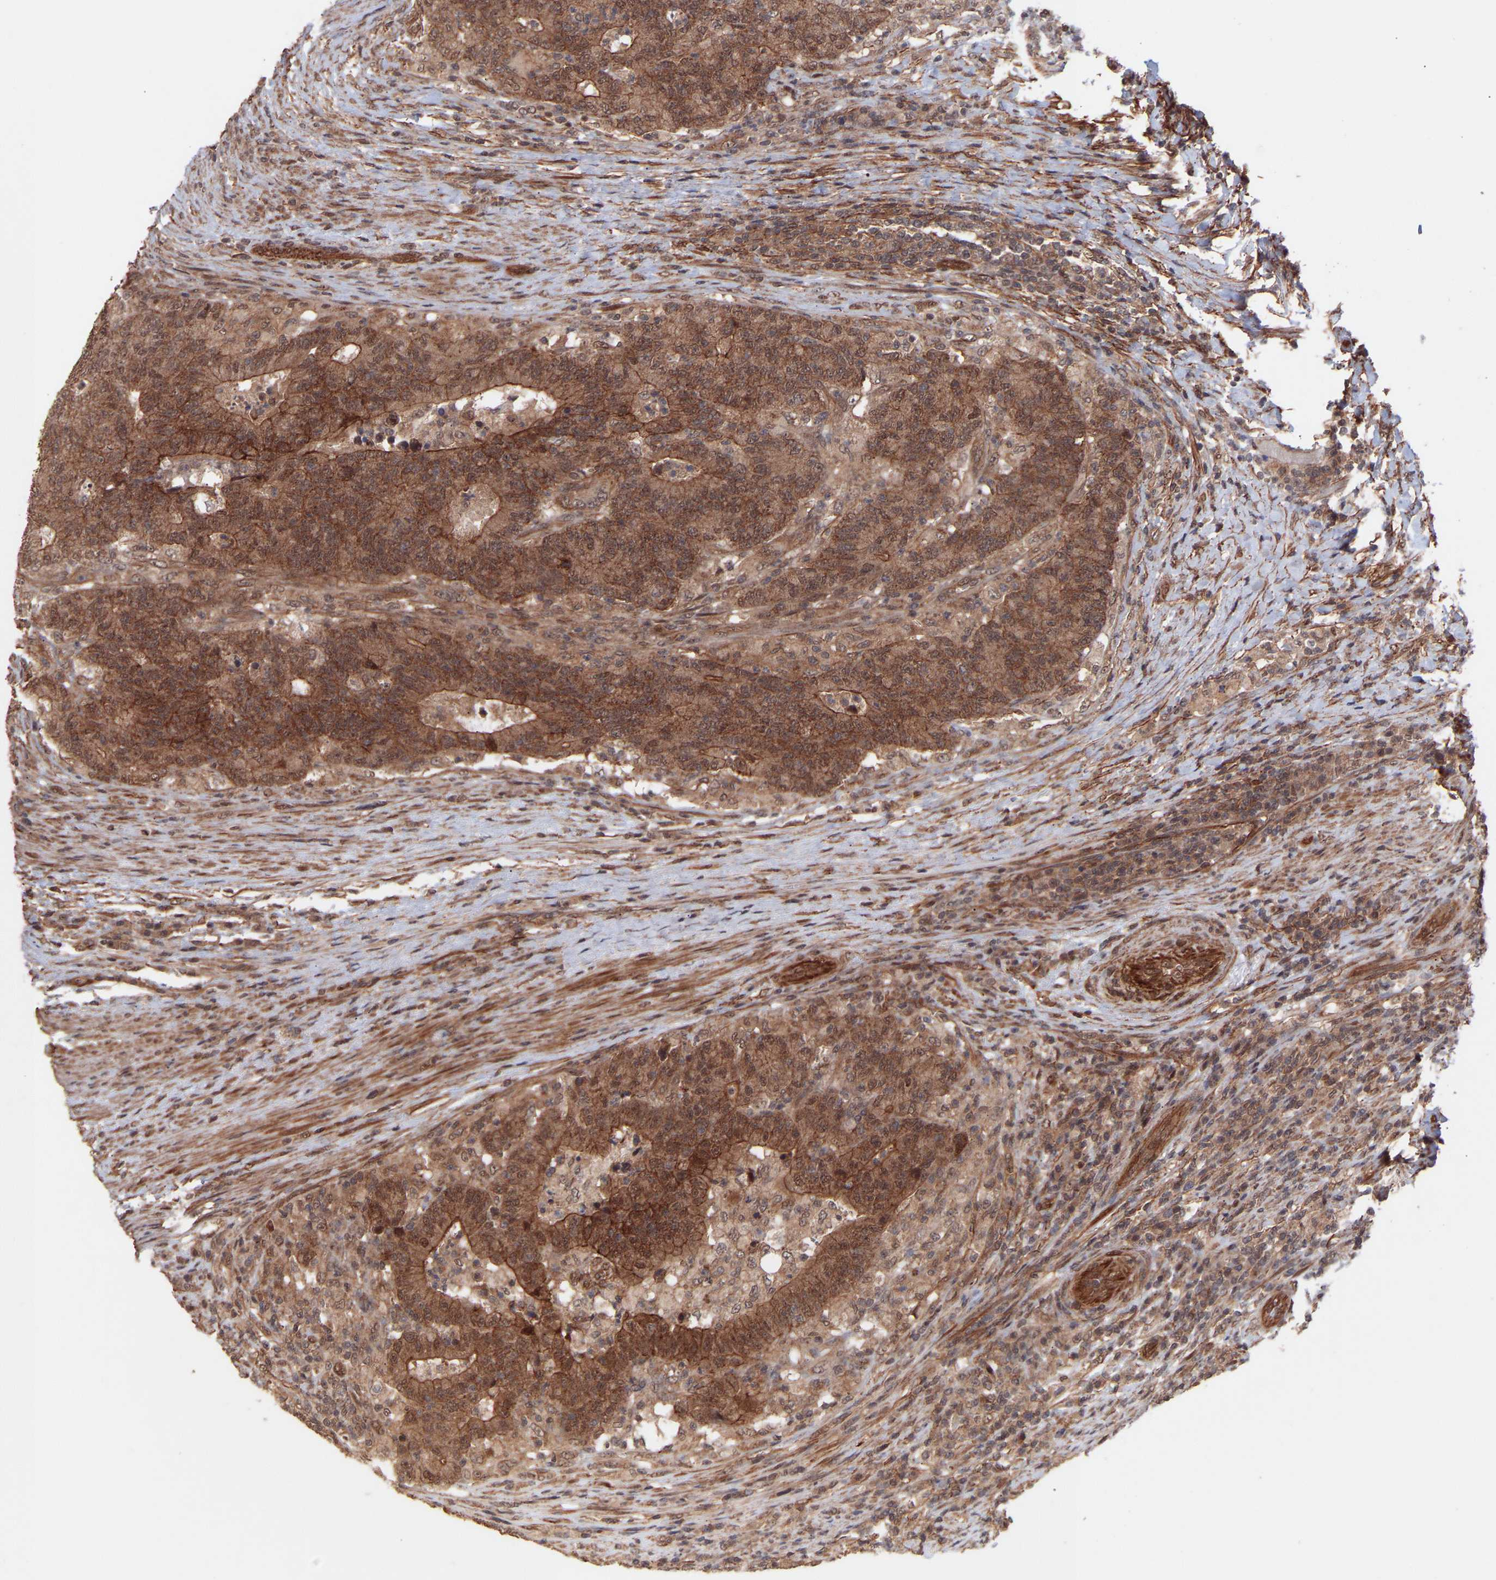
{"staining": {"intensity": "moderate", "quantity": ">75%", "location": "cytoplasmic/membranous"}, "tissue": "colorectal cancer", "cell_type": "Tumor cells", "image_type": "cancer", "snomed": [{"axis": "morphology", "description": "Normal tissue, NOS"}, {"axis": "morphology", "description": "Adenocarcinoma, NOS"}, {"axis": "topography", "description": "Colon"}], "caption": "Protein expression analysis of human colorectal cancer reveals moderate cytoplasmic/membranous staining in about >75% of tumor cells.", "gene": "PDLIM5", "patient": {"sex": "female", "age": 75}}